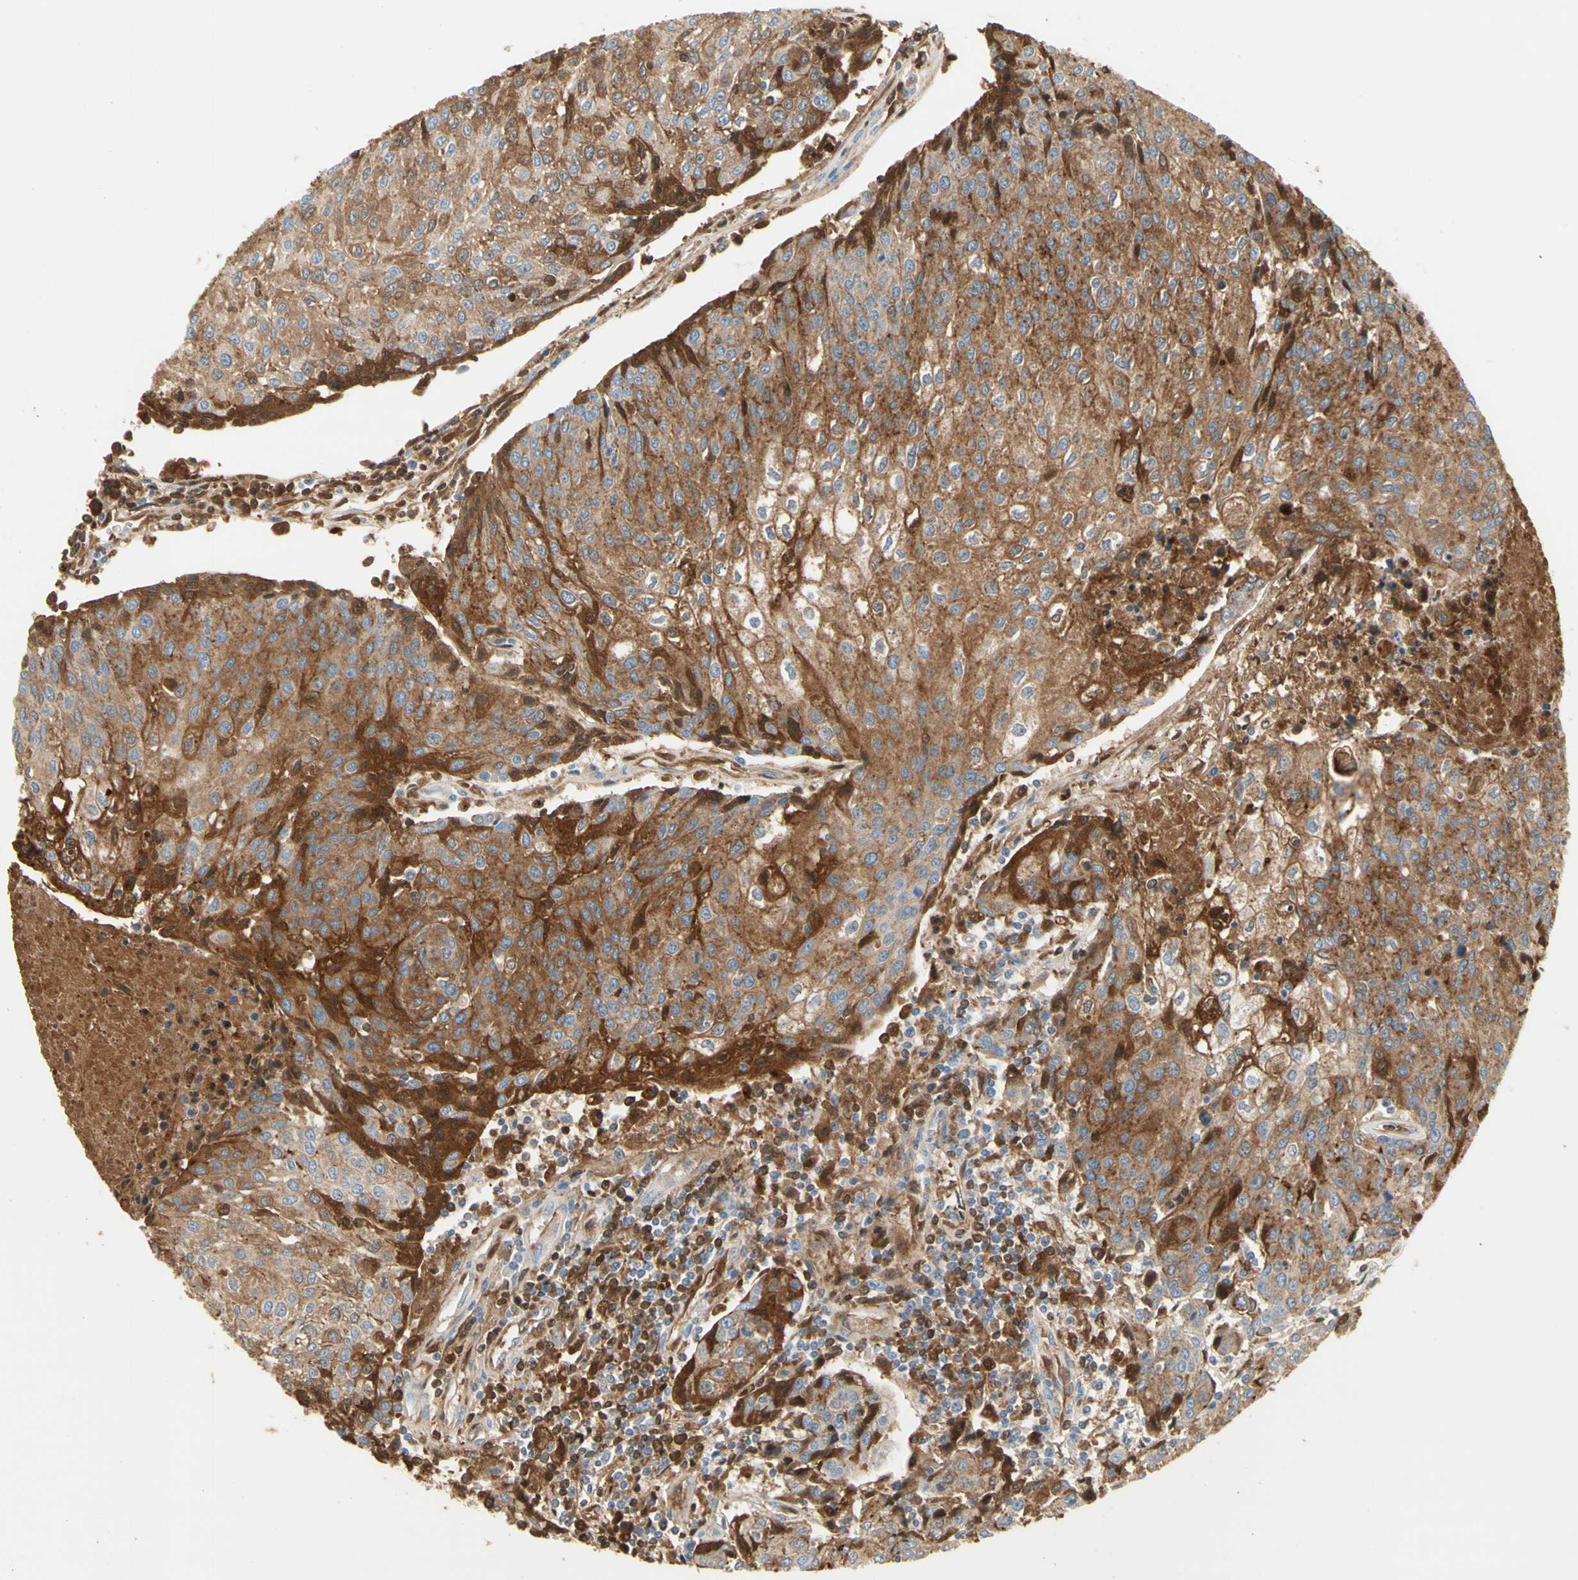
{"staining": {"intensity": "strong", "quantity": ">75%", "location": "cytoplasmic/membranous"}, "tissue": "urothelial cancer", "cell_type": "Tumor cells", "image_type": "cancer", "snomed": [{"axis": "morphology", "description": "Urothelial carcinoma, High grade"}, {"axis": "topography", "description": "Urinary bladder"}], "caption": "Immunohistochemical staining of human urothelial carcinoma (high-grade) demonstrates high levels of strong cytoplasmic/membranous expression in approximately >75% of tumor cells. Using DAB (brown) and hematoxylin (blue) stains, captured at high magnification using brightfield microscopy.", "gene": "NECTIN4", "patient": {"sex": "female", "age": 85}}